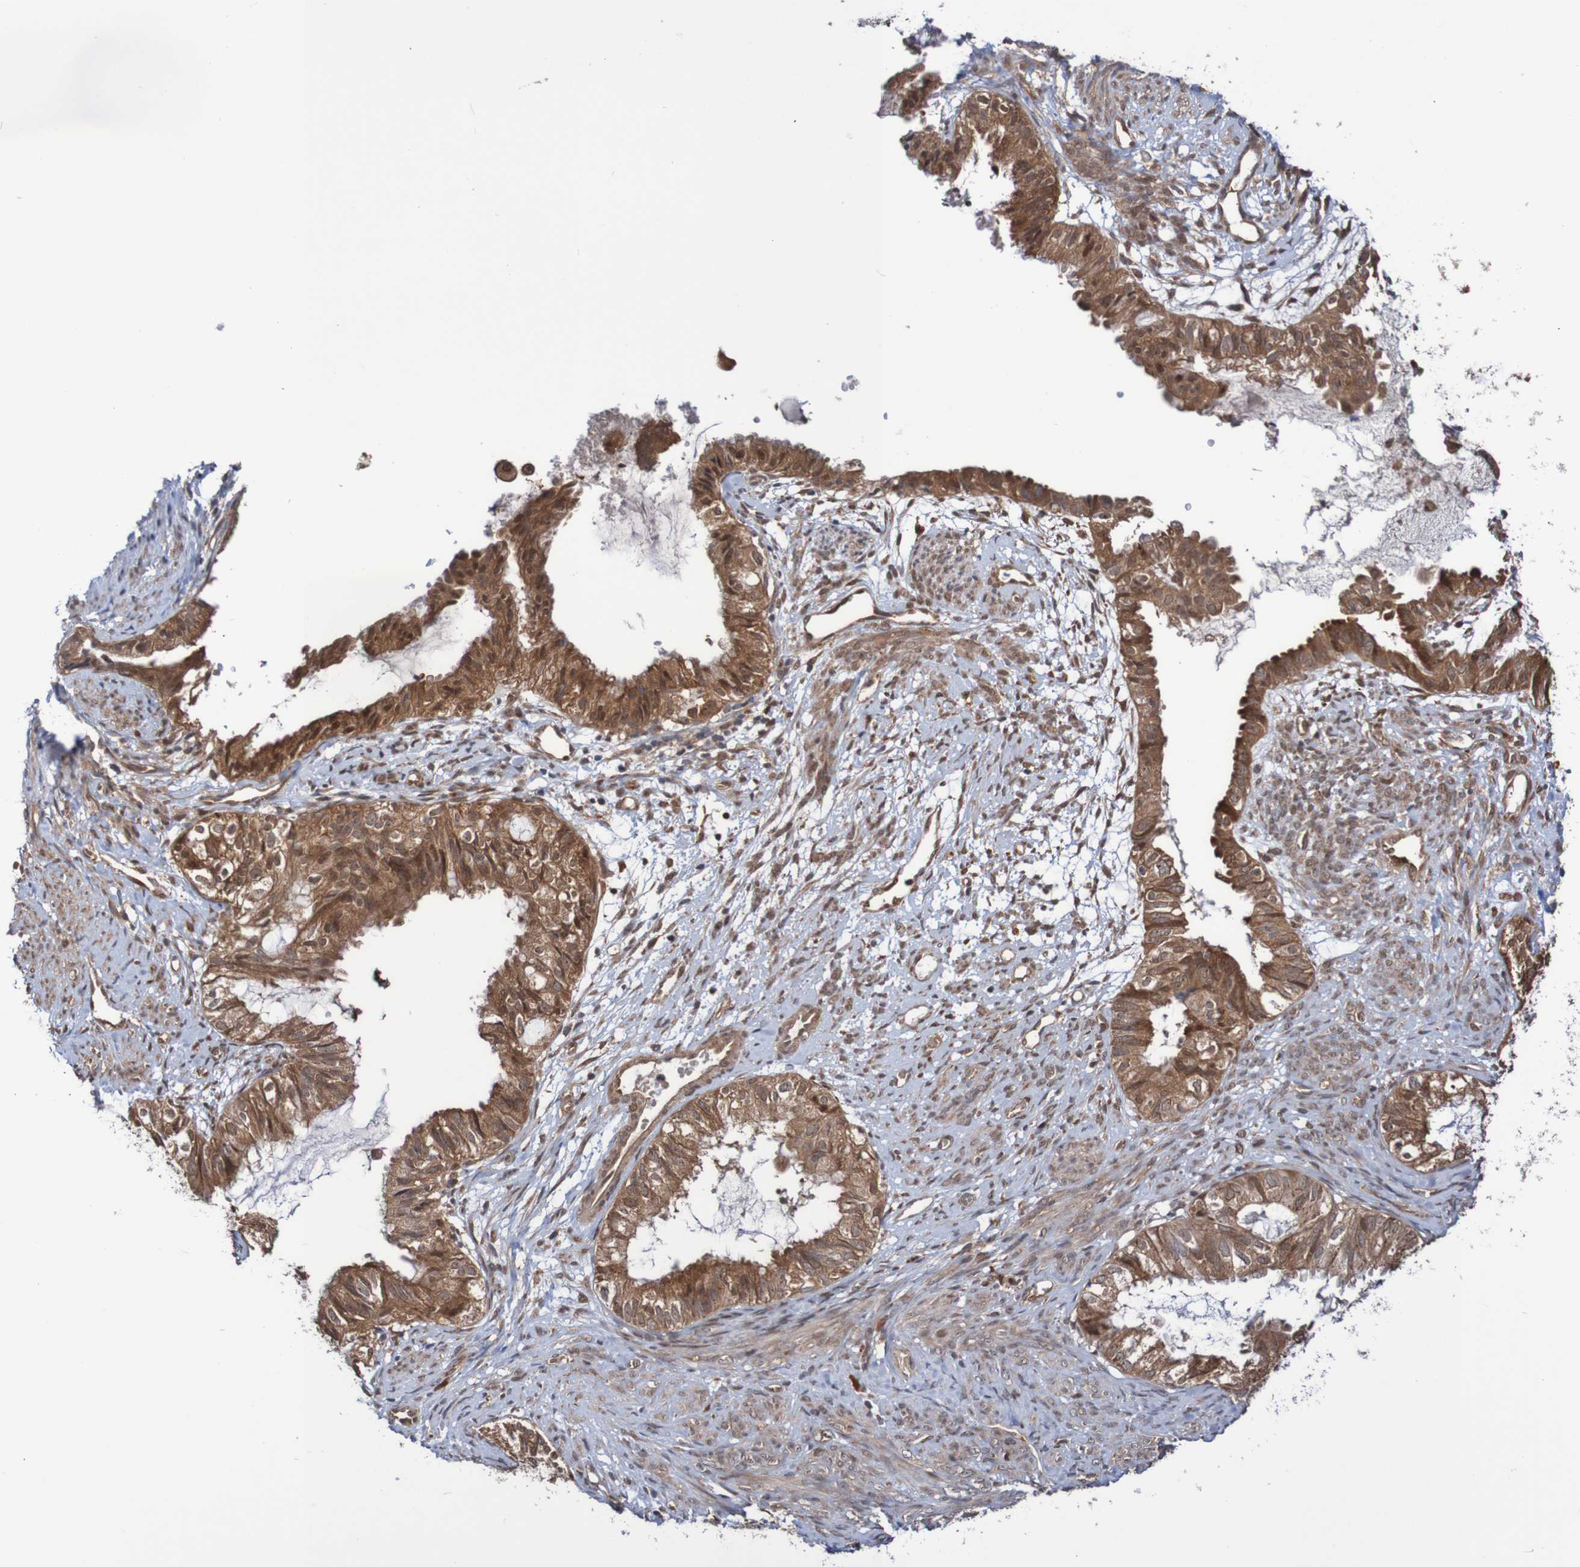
{"staining": {"intensity": "moderate", "quantity": ">75%", "location": "cytoplasmic/membranous,nuclear"}, "tissue": "cervical cancer", "cell_type": "Tumor cells", "image_type": "cancer", "snomed": [{"axis": "morphology", "description": "Normal tissue, NOS"}, {"axis": "morphology", "description": "Adenocarcinoma, NOS"}, {"axis": "topography", "description": "Cervix"}, {"axis": "topography", "description": "Endometrium"}], "caption": "Human cervical cancer stained for a protein (brown) reveals moderate cytoplasmic/membranous and nuclear positive expression in about >75% of tumor cells.", "gene": "PHPT1", "patient": {"sex": "female", "age": 86}}